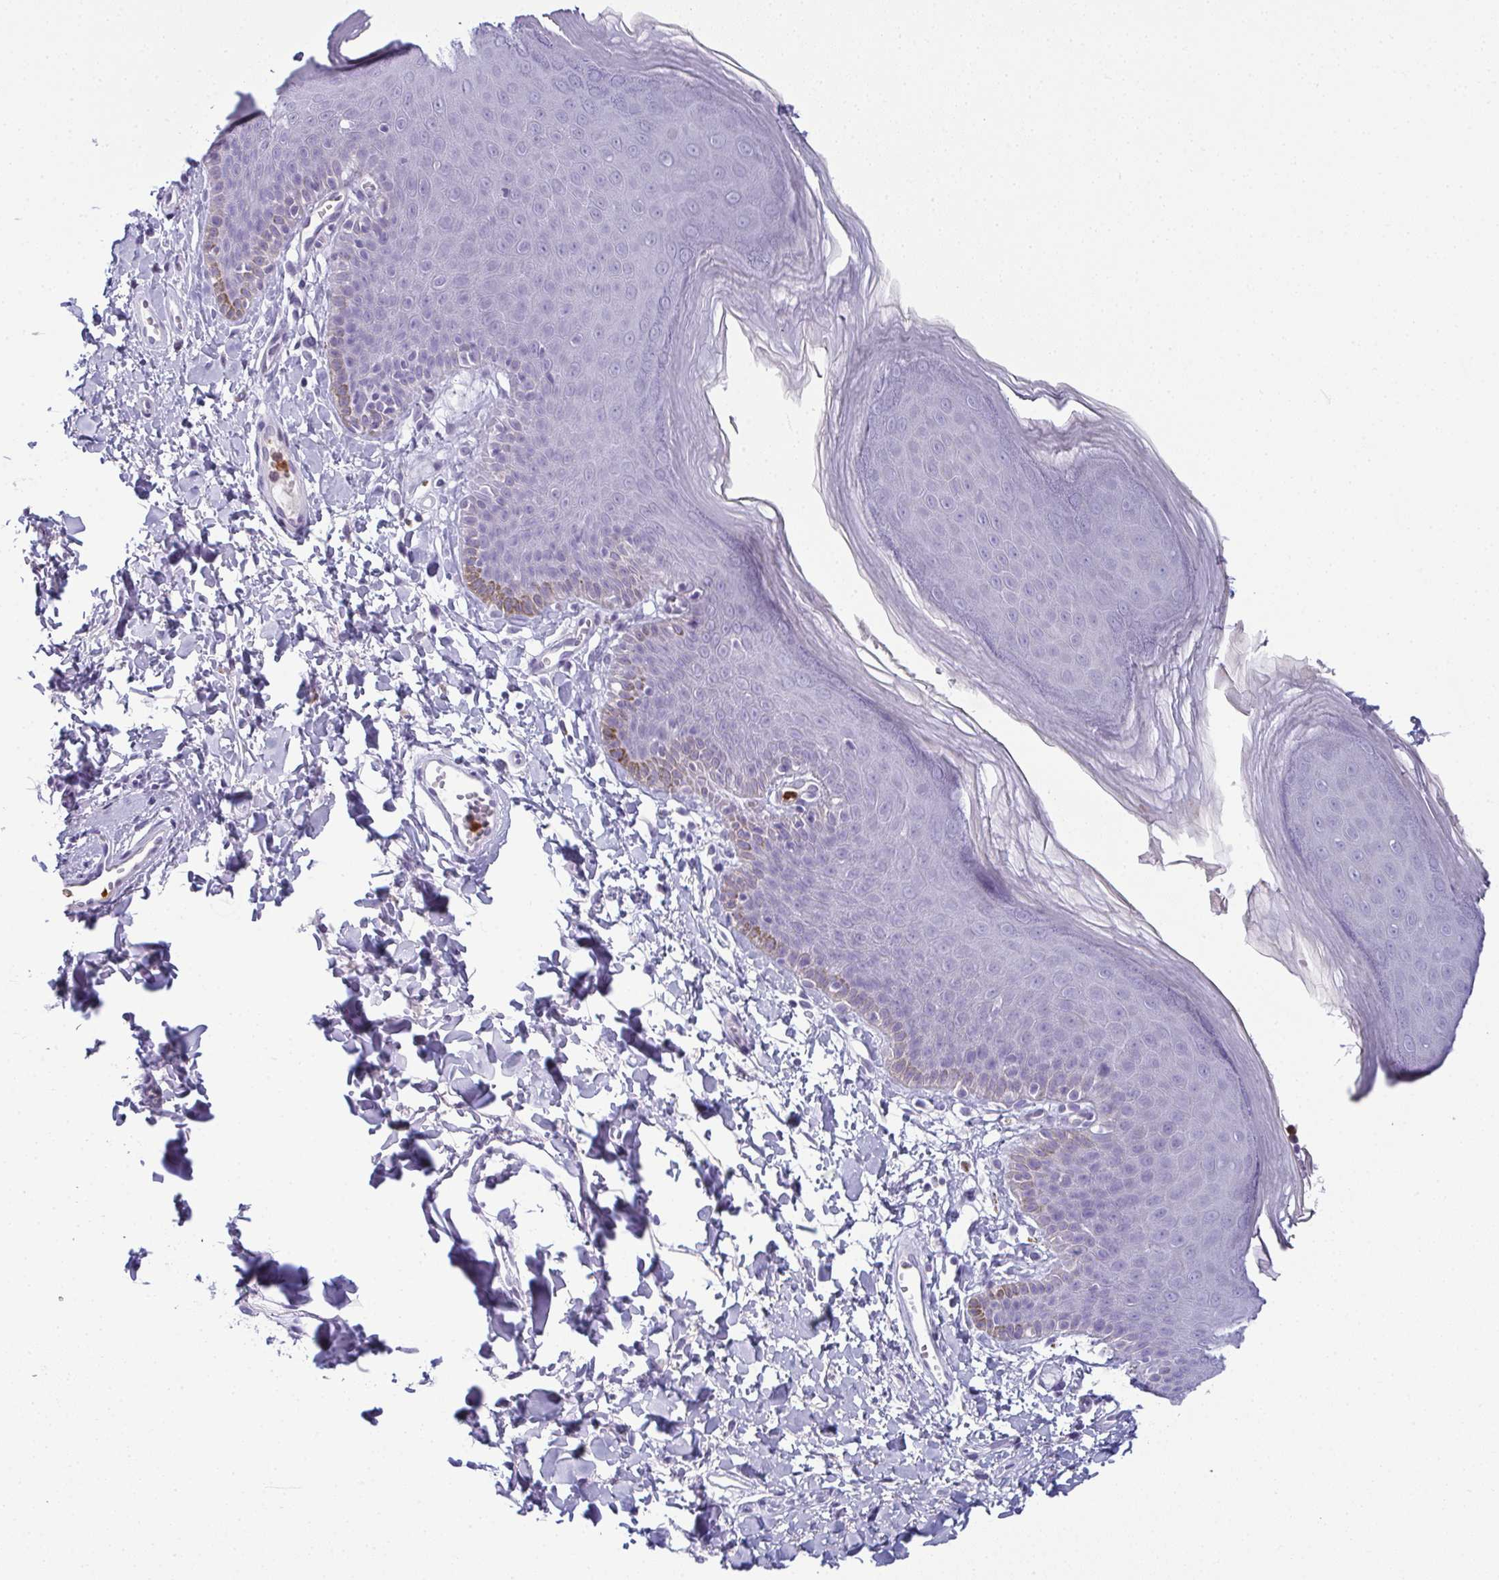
{"staining": {"intensity": "negative", "quantity": "none", "location": "none"}, "tissue": "skin", "cell_type": "Epidermal cells", "image_type": "normal", "snomed": [{"axis": "morphology", "description": "Normal tissue, NOS"}, {"axis": "topography", "description": "Anal"}], "caption": "Skin stained for a protein using IHC shows no expression epidermal cells.", "gene": "CDA", "patient": {"sex": "male", "age": 53}}